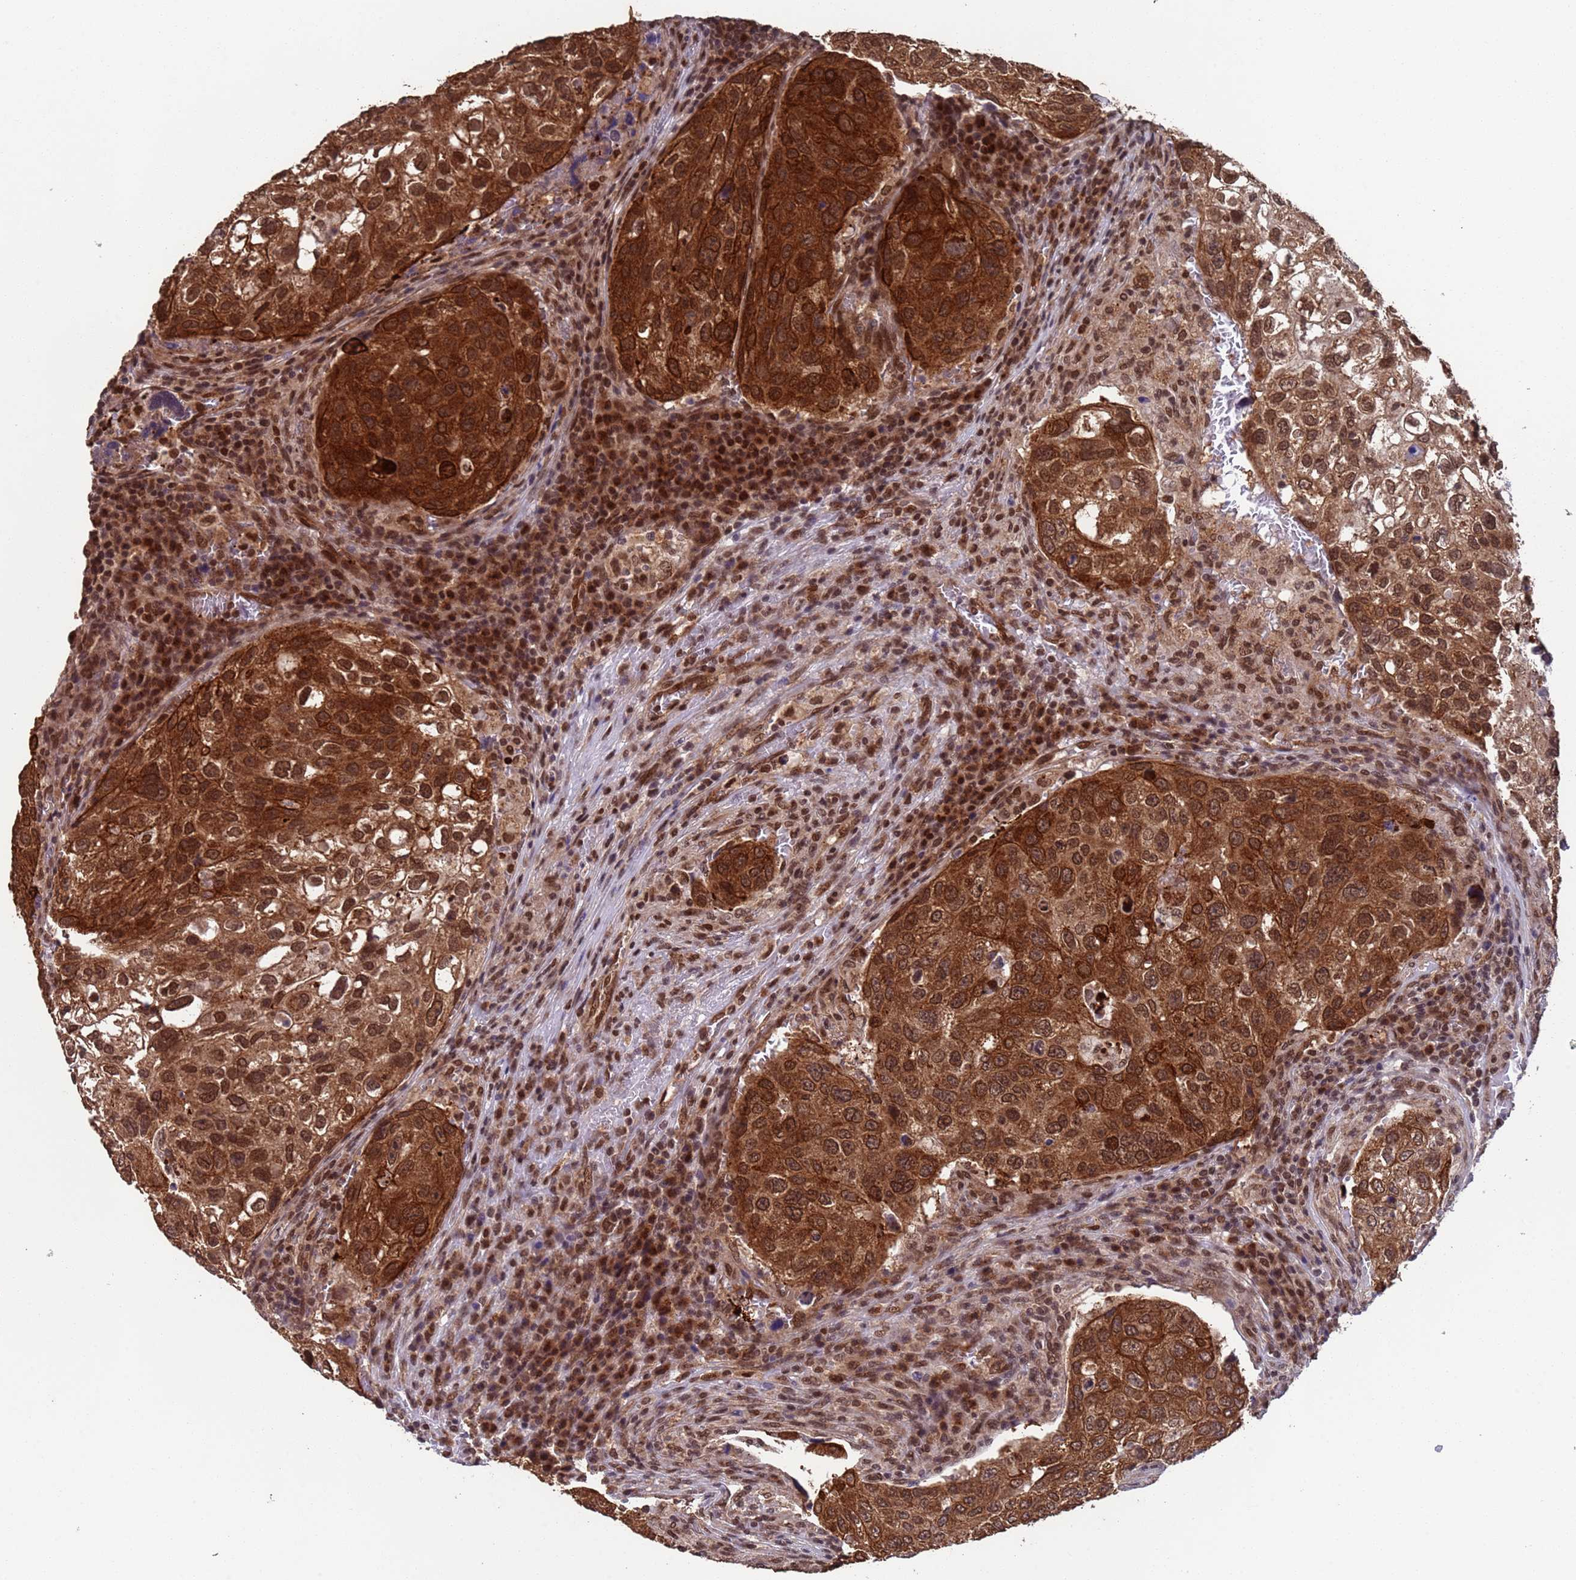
{"staining": {"intensity": "strong", "quantity": "25%-75%", "location": "cytoplasmic/membranous"}, "tissue": "urothelial cancer", "cell_type": "Tumor cells", "image_type": "cancer", "snomed": [{"axis": "morphology", "description": "Urothelial carcinoma, High grade"}, {"axis": "topography", "description": "Lymph node"}, {"axis": "topography", "description": "Urinary bladder"}], "caption": "An immunohistochemistry (IHC) histopathology image of neoplastic tissue is shown. Protein staining in brown highlights strong cytoplasmic/membranous positivity in high-grade urothelial carcinoma within tumor cells.", "gene": "FUBP3", "patient": {"sex": "male", "age": 51}}